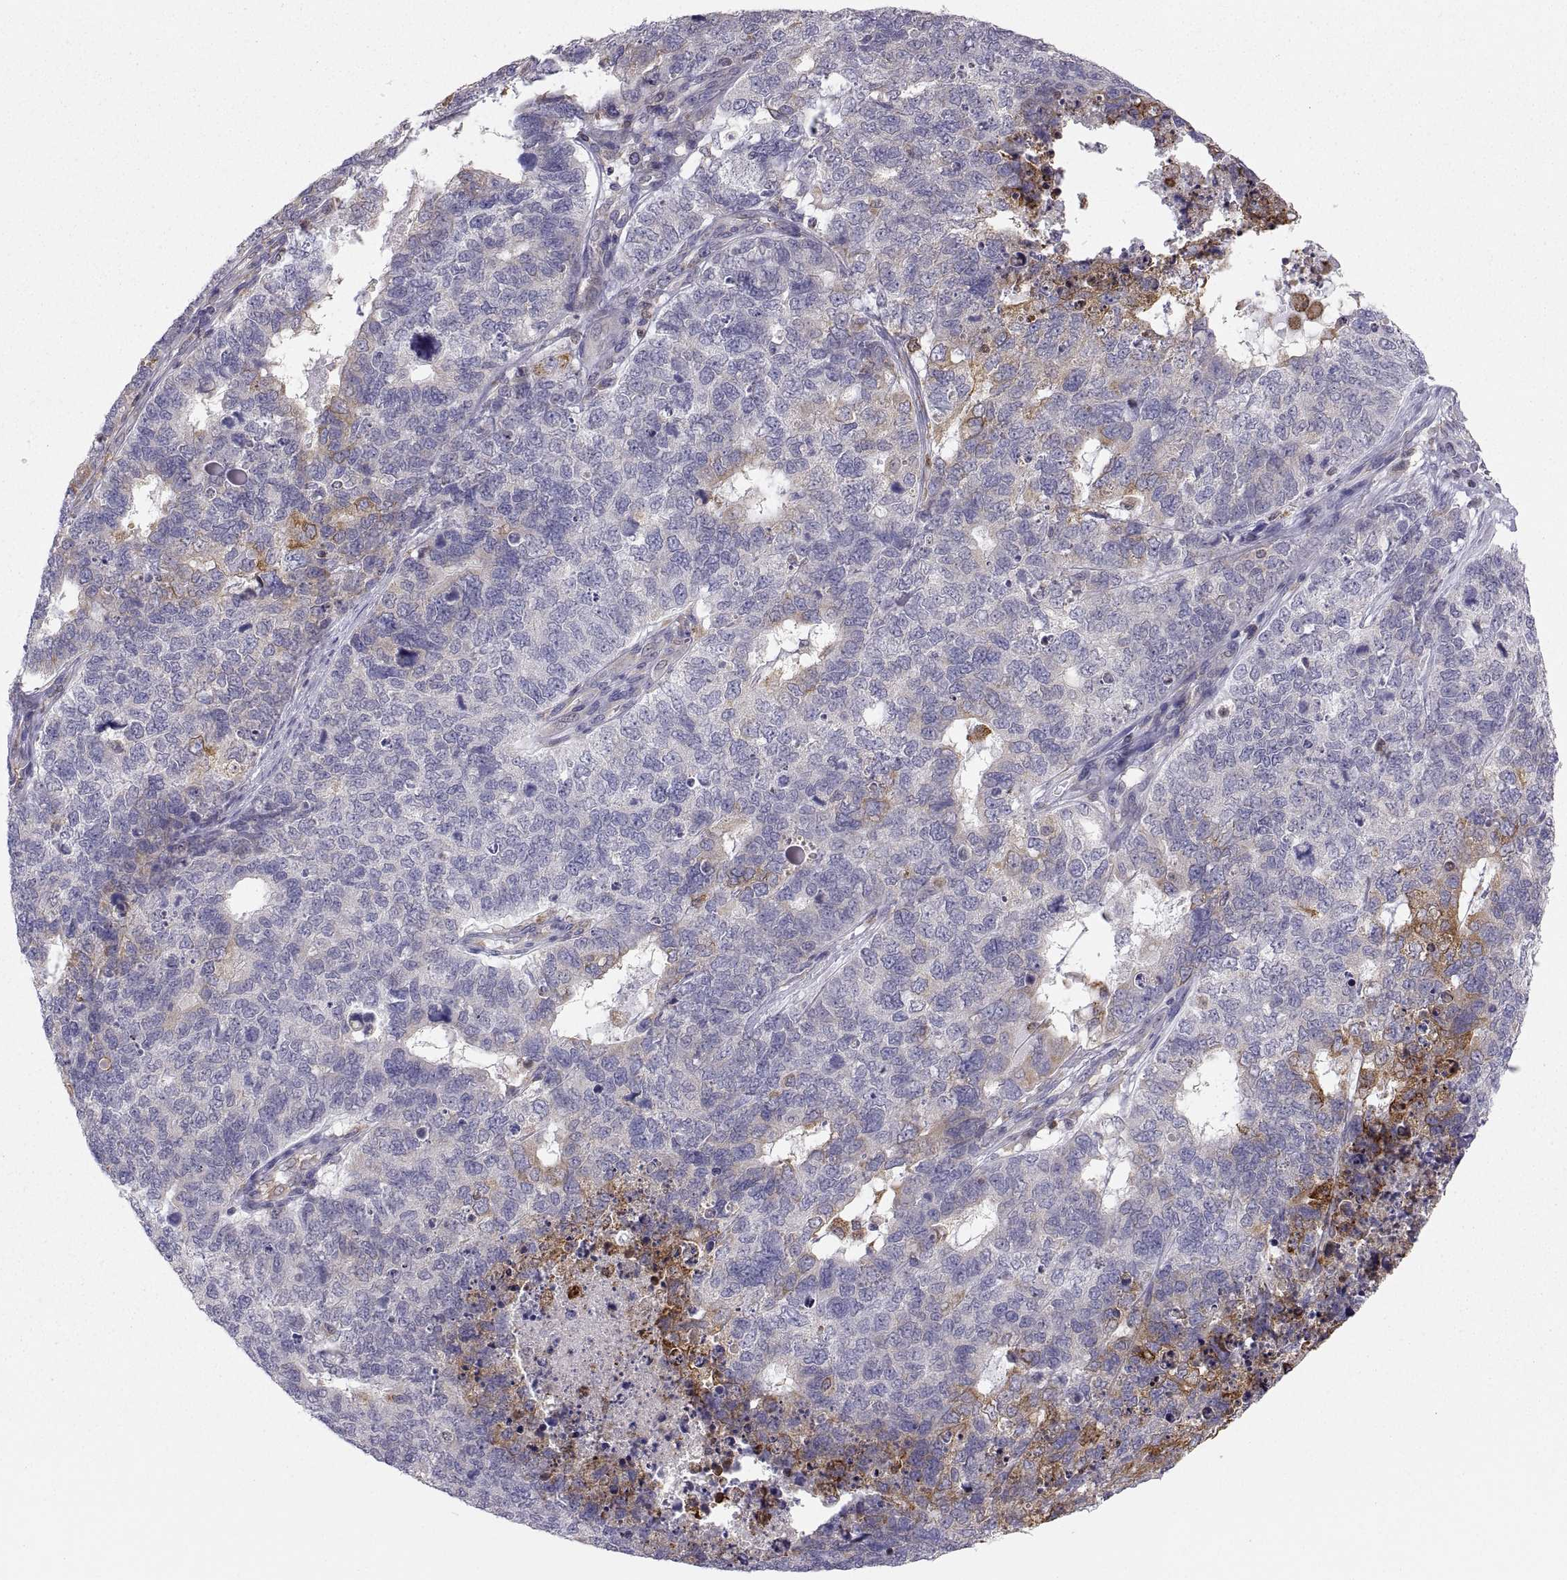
{"staining": {"intensity": "strong", "quantity": "<25%", "location": "cytoplasmic/membranous"}, "tissue": "cervical cancer", "cell_type": "Tumor cells", "image_type": "cancer", "snomed": [{"axis": "morphology", "description": "Squamous cell carcinoma, NOS"}, {"axis": "topography", "description": "Cervix"}], "caption": "Squamous cell carcinoma (cervical) was stained to show a protein in brown. There is medium levels of strong cytoplasmic/membranous staining in about <25% of tumor cells.", "gene": "ERO1A", "patient": {"sex": "female", "age": 63}}